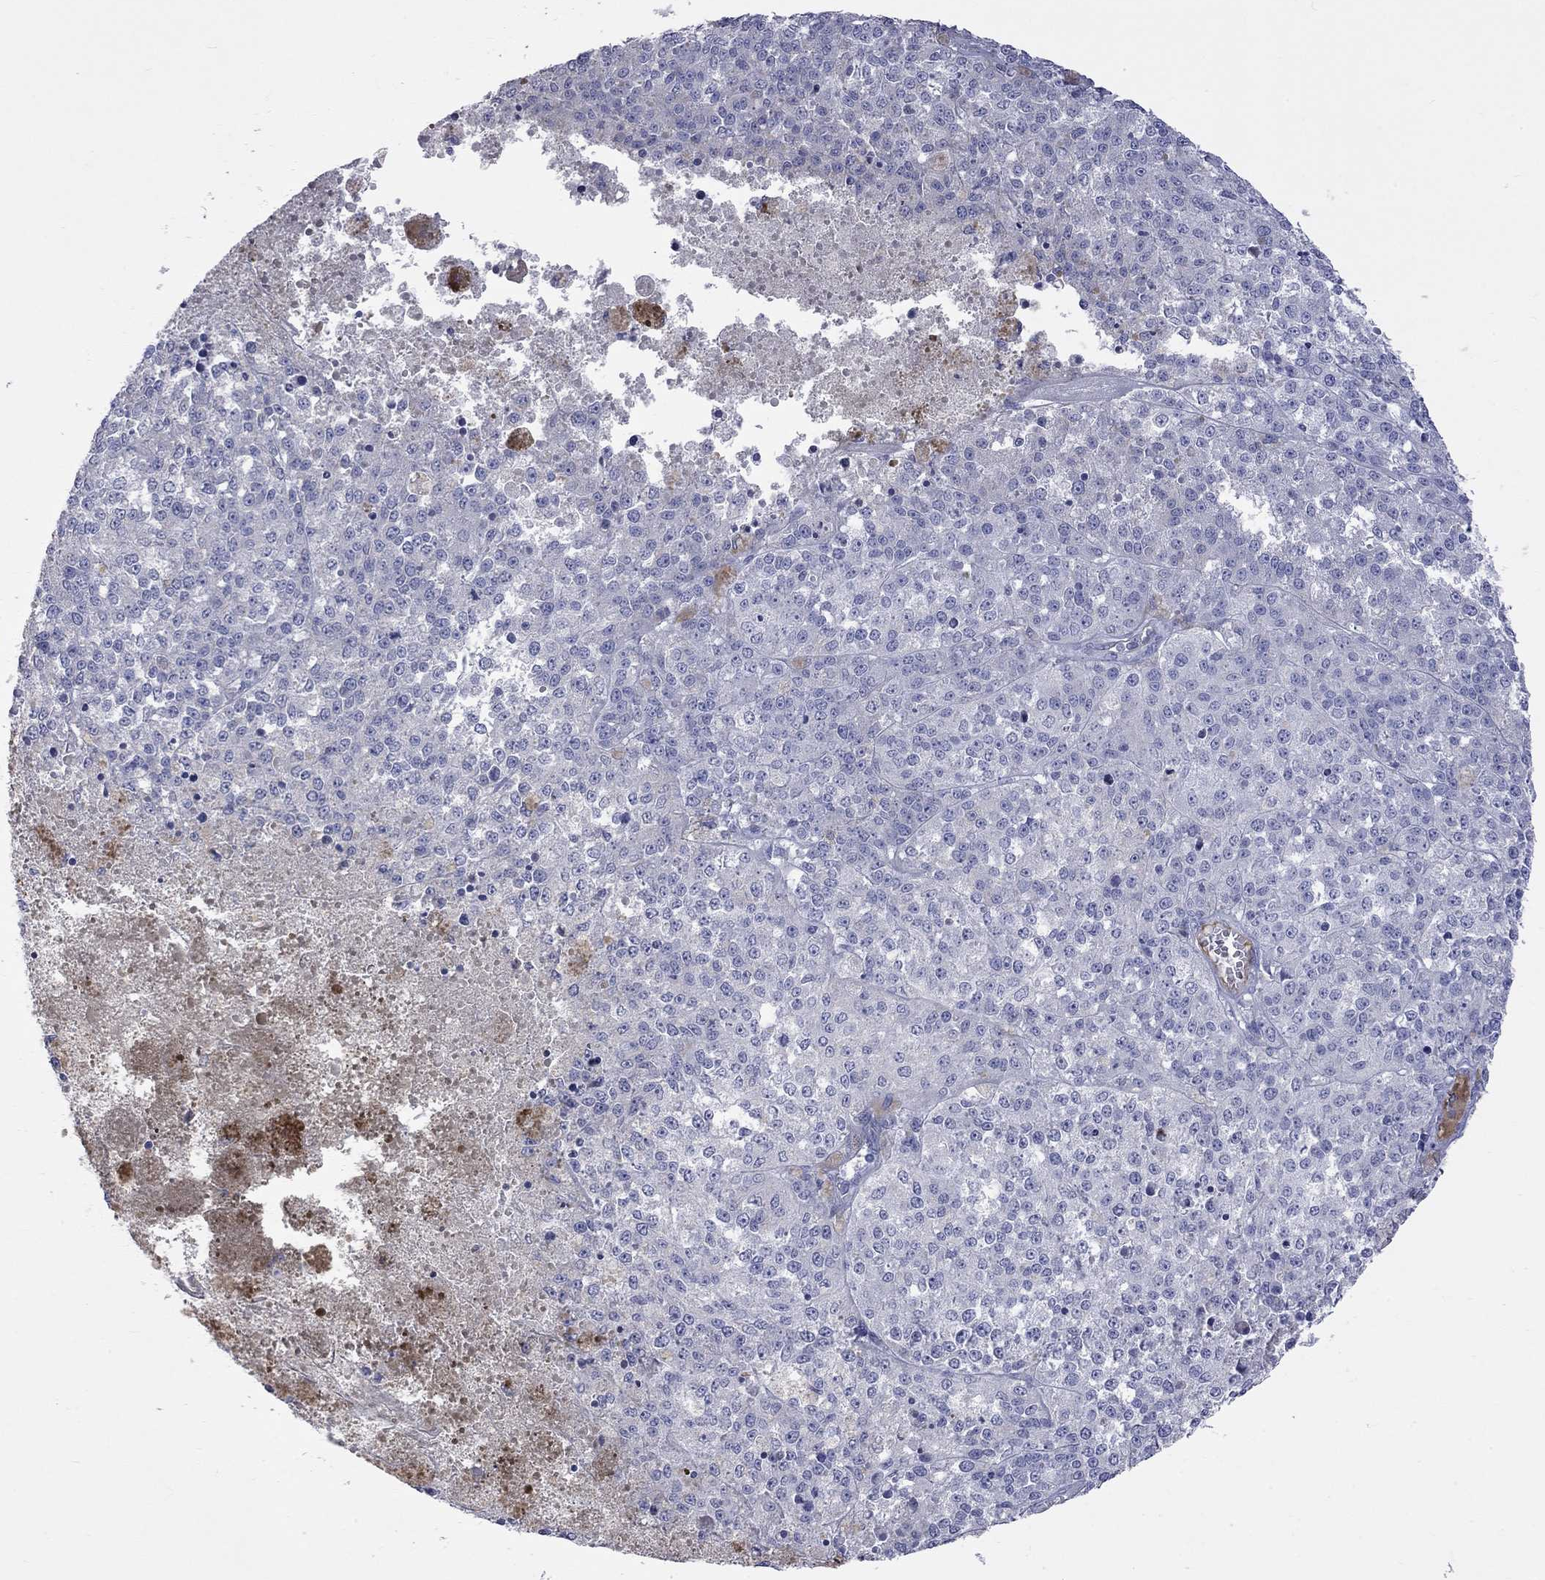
{"staining": {"intensity": "negative", "quantity": "none", "location": "none"}, "tissue": "melanoma", "cell_type": "Tumor cells", "image_type": "cancer", "snomed": [{"axis": "morphology", "description": "Malignant melanoma, Metastatic site"}, {"axis": "topography", "description": "Lymph node"}], "caption": "This is a image of IHC staining of malignant melanoma (metastatic site), which shows no expression in tumor cells.", "gene": "KCND2", "patient": {"sex": "female", "age": 64}}